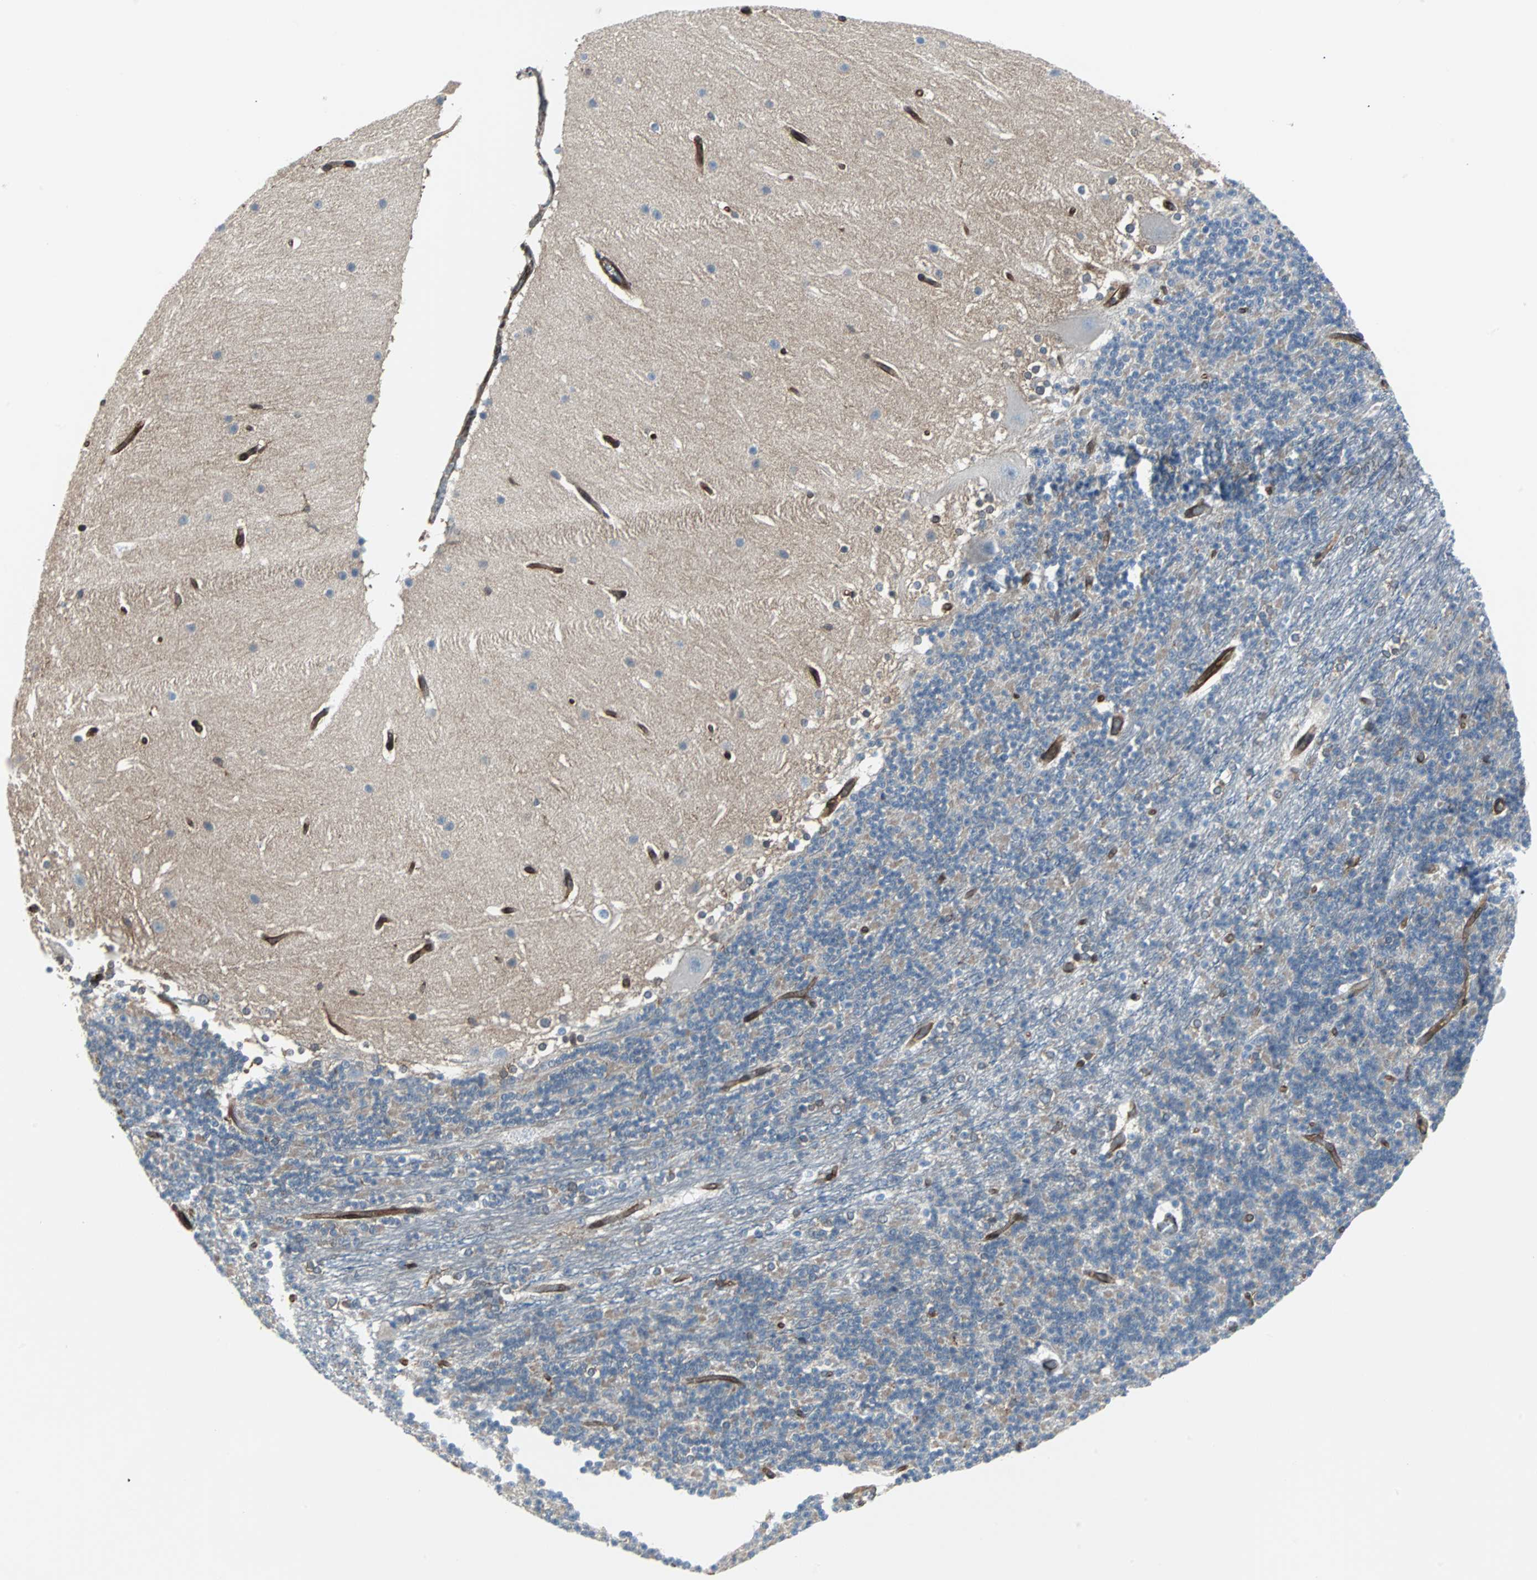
{"staining": {"intensity": "weak", "quantity": "25%-75%", "location": "cytoplasmic/membranous"}, "tissue": "cerebellum", "cell_type": "Cells in granular layer", "image_type": "normal", "snomed": [{"axis": "morphology", "description": "Normal tissue, NOS"}, {"axis": "topography", "description": "Cerebellum"}], "caption": "Immunohistochemical staining of normal cerebellum demonstrates 25%-75% levels of weak cytoplasmic/membranous protein expression in approximately 25%-75% of cells in granular layer. The staining is performed using DAB brown chromogen to label protein expression. The nuclei are counter-stained blue using hematoxylin.", "gene": "RELA", "patient": {"sex": "female", "age": 19}}